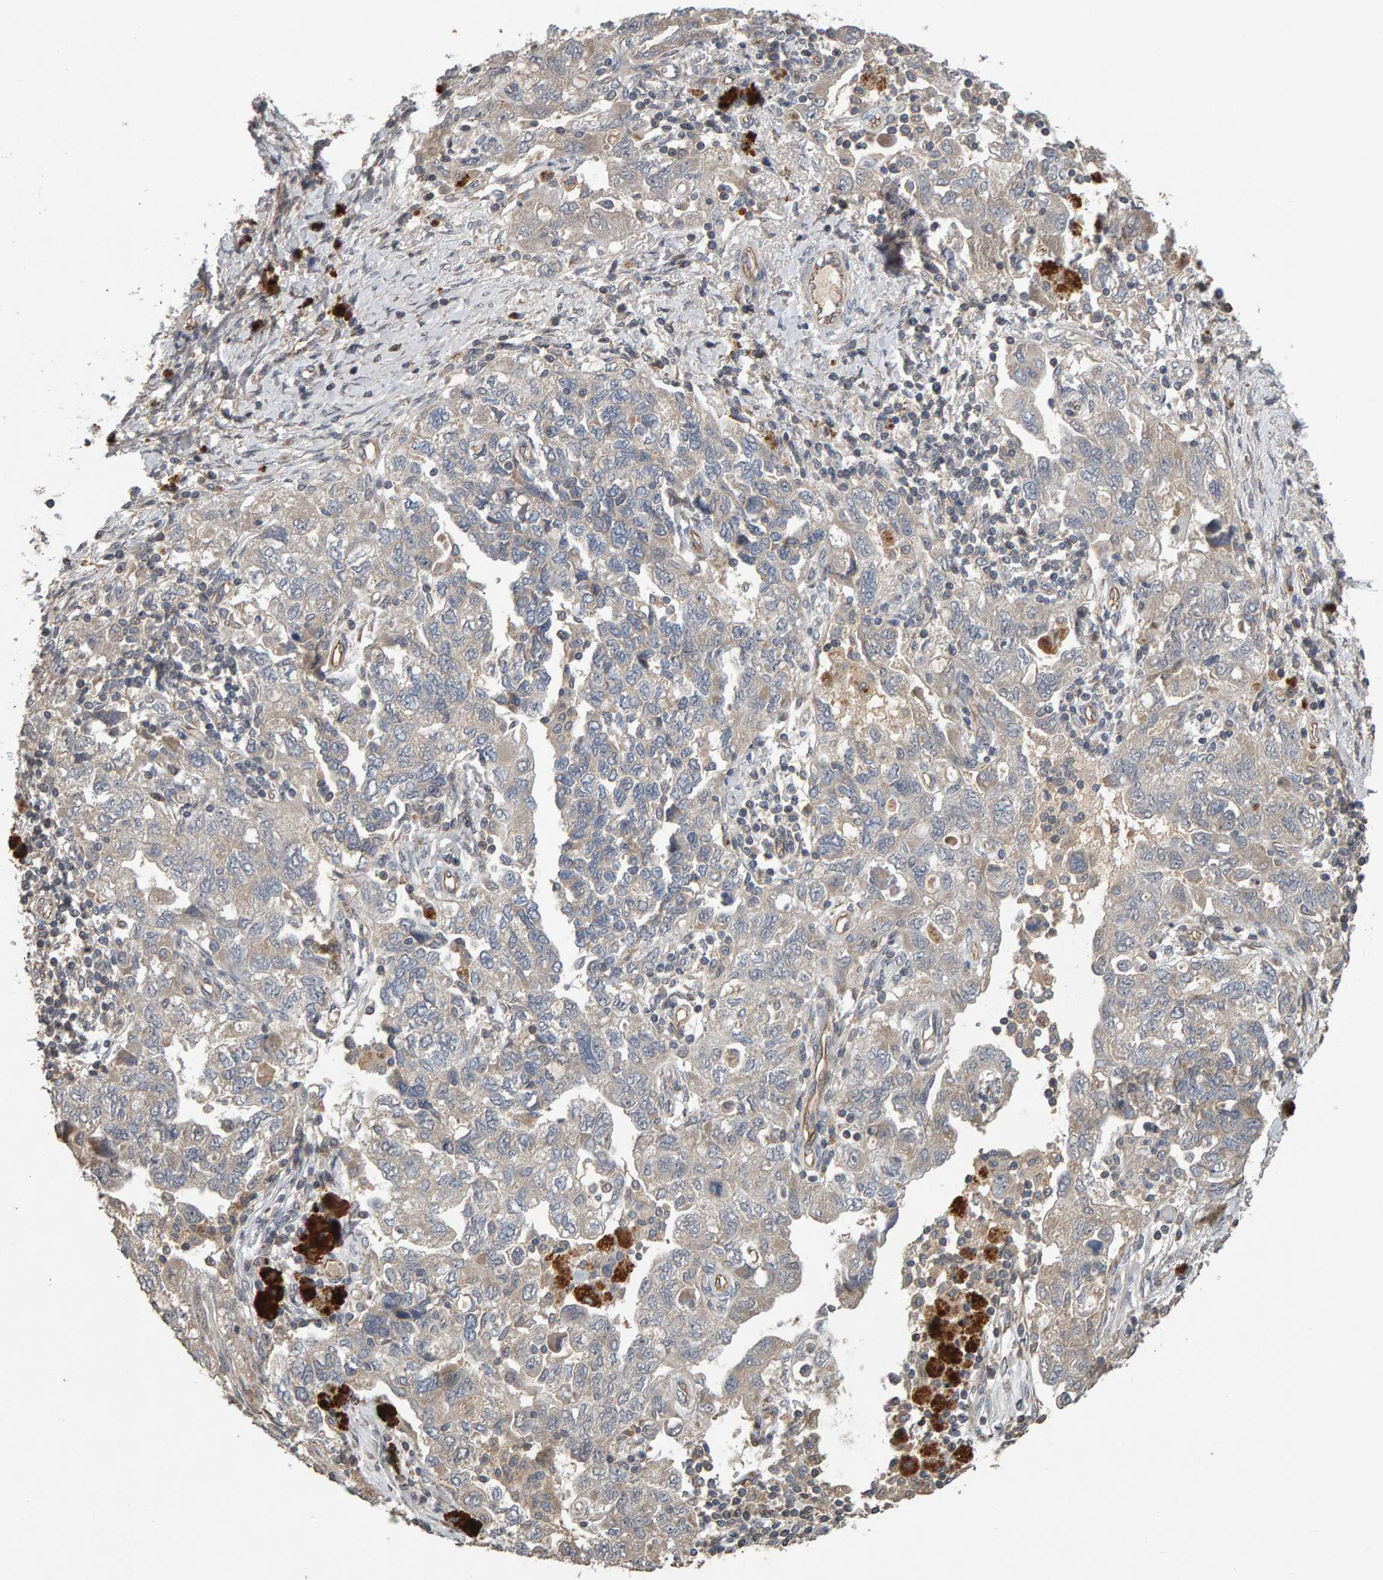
{"staining": {"intensity": "weak", "quantity": "<25%", "location": "cytoplasmic/membranous"}, "tissue": "ovarian cancer", "cell_type": "Tumor cells", "image_type": "cancer", "snomed": [{"axis": "morphology", "description": "Carcinoma, NOS"}, {"axis": "morphology", "description": "Cystadenocarcinoma, serous, NOS"}, {"axis": "topography", "description": "Ovary"}], "caption": "Immunohistochemistry (IHC) micrograph of human ovarian carcinoma stained for a protein (brown), which reveals no expression in tumor cells. (Brightfield microscopy of DAB IHC at high magnification).", "gene": "COASY", "patient": {"sex": "female", "age": 69}}